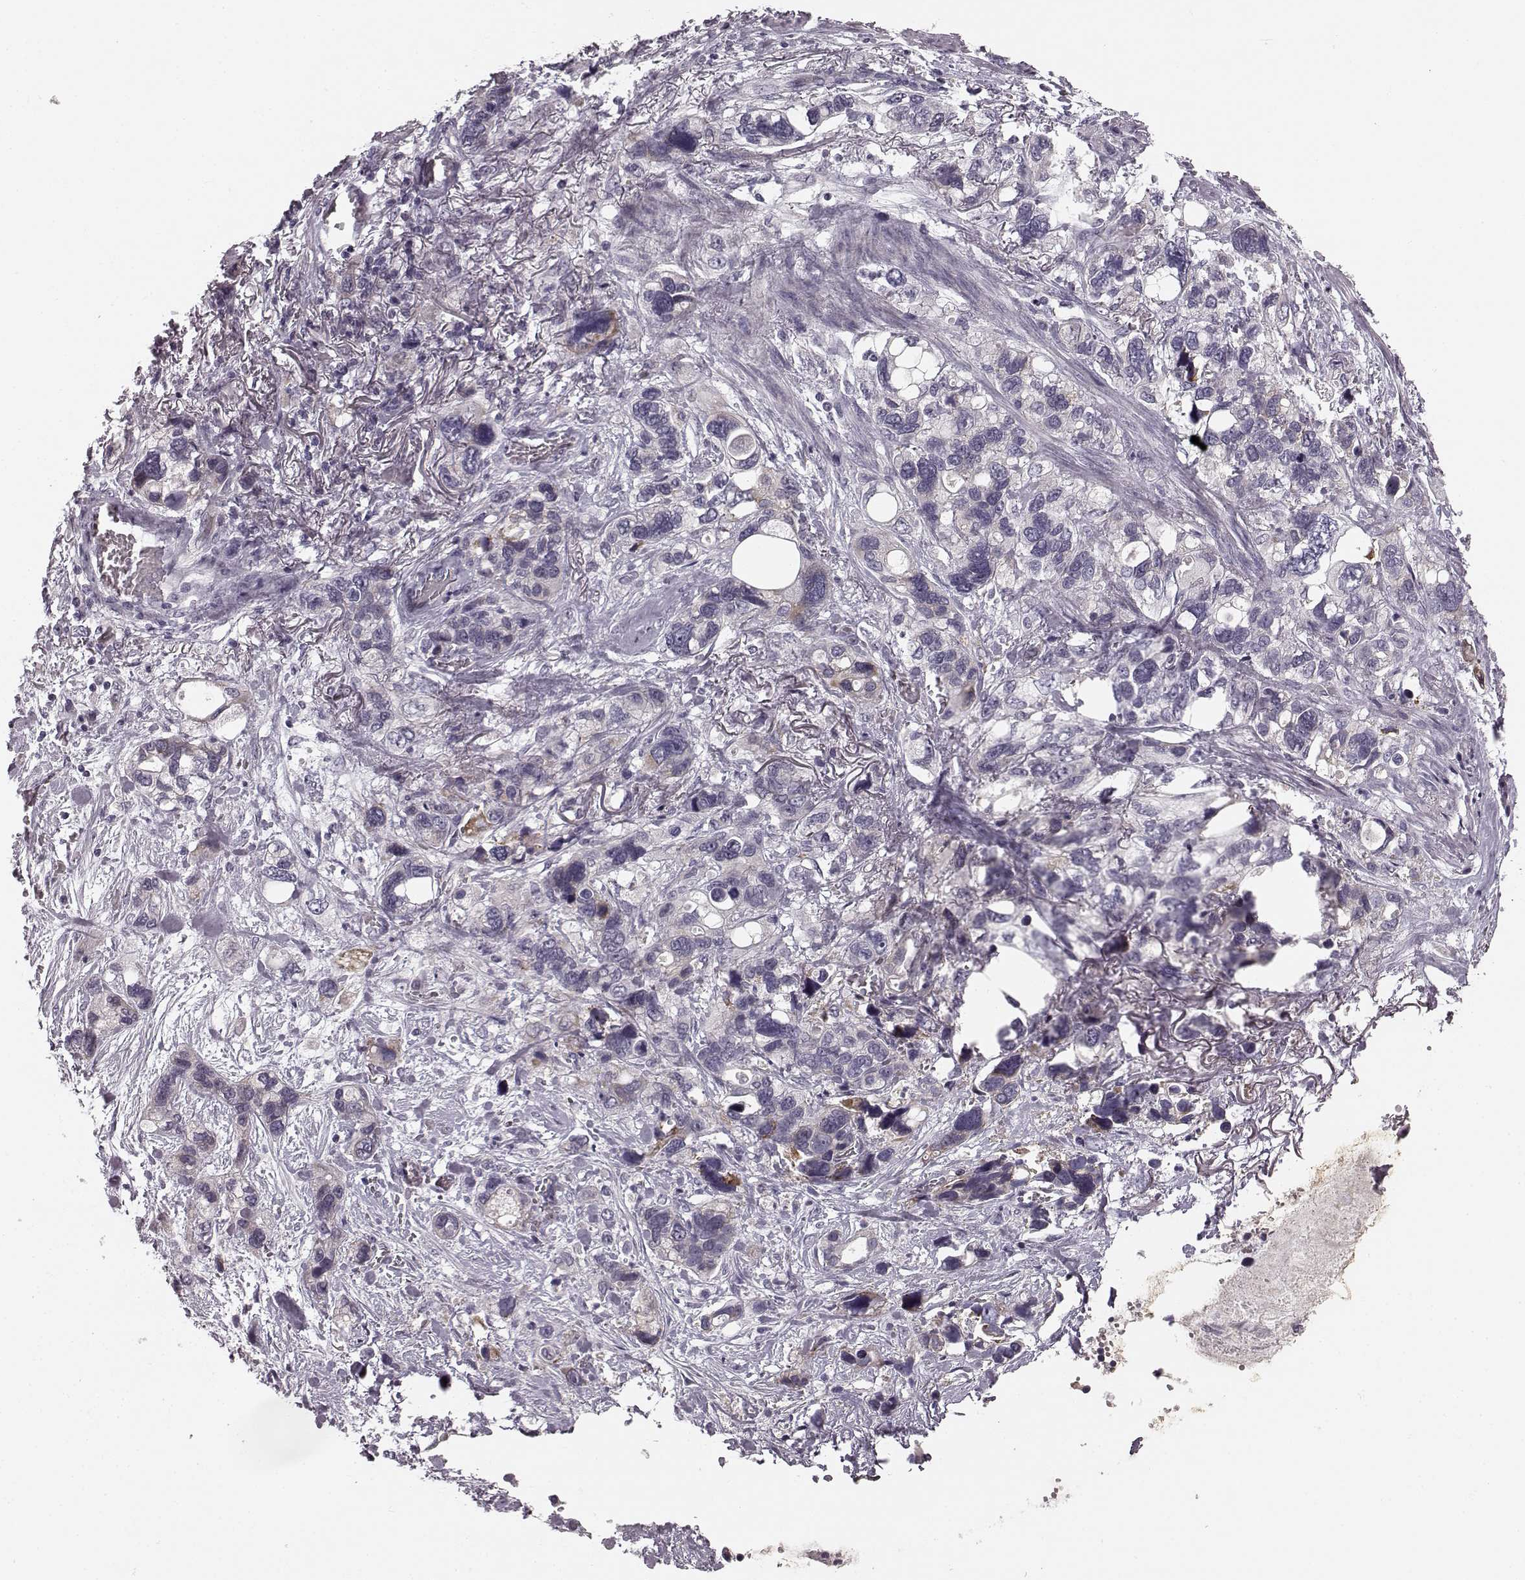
{"staining": {"intensity": "negative", "quantity": "none", "location": "none"}, "tissue": "stomach cancer", "cell_type": "Tumor cells", "image_type": "cancer", "snomed": [{"axis": "morphology", "description": "Adenocarcinoma, NOS"}, {"axis": "topography", "description": "Stomach, upper"}], "caption": "Stomach adenocarcinoma was stained to show a protein in brown. There is no significant expression in tumor cells.", "gene": "FAM234B", "patient": {"sex": "female", "age": 81}}